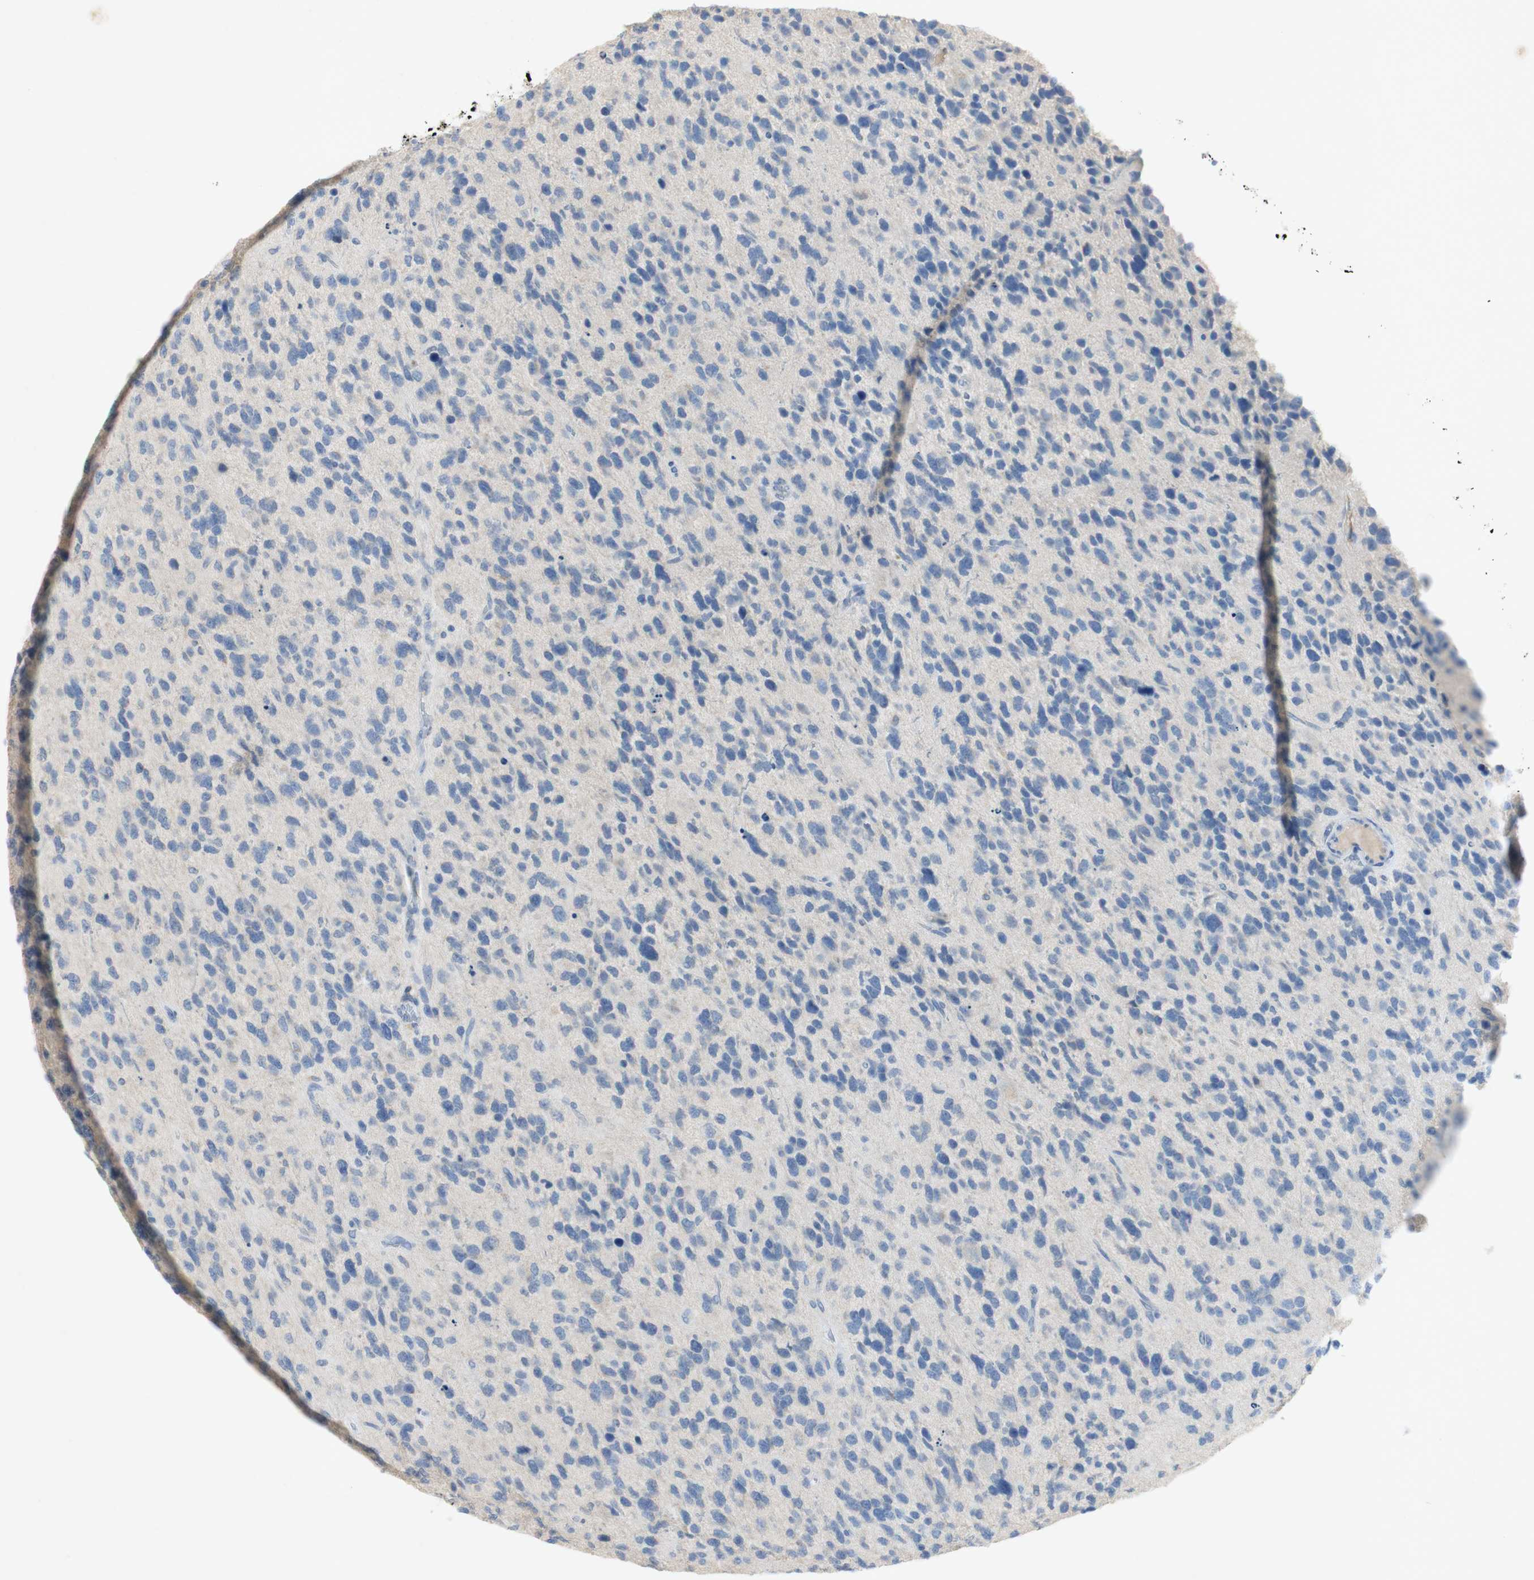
{"staining": {"intensity": "negative", "quantity": "none", "location": "none"}, "tissue": "glioma", "cell_type": "Tumor cells", "image_type": "cancer", "snomed": [{"axis": "morphology", "description": "Glioma, malignant, High grade"}, {"axis": "topography", "description": "Brain"}], "caption": "This is a photomicrograph of immunohistochemistry (IHC) staining of malignant glioma (high-grade), which shows no expression in tumor cells.", "gene": "EPO", "patient": {"sex": "female", "age": 58}}